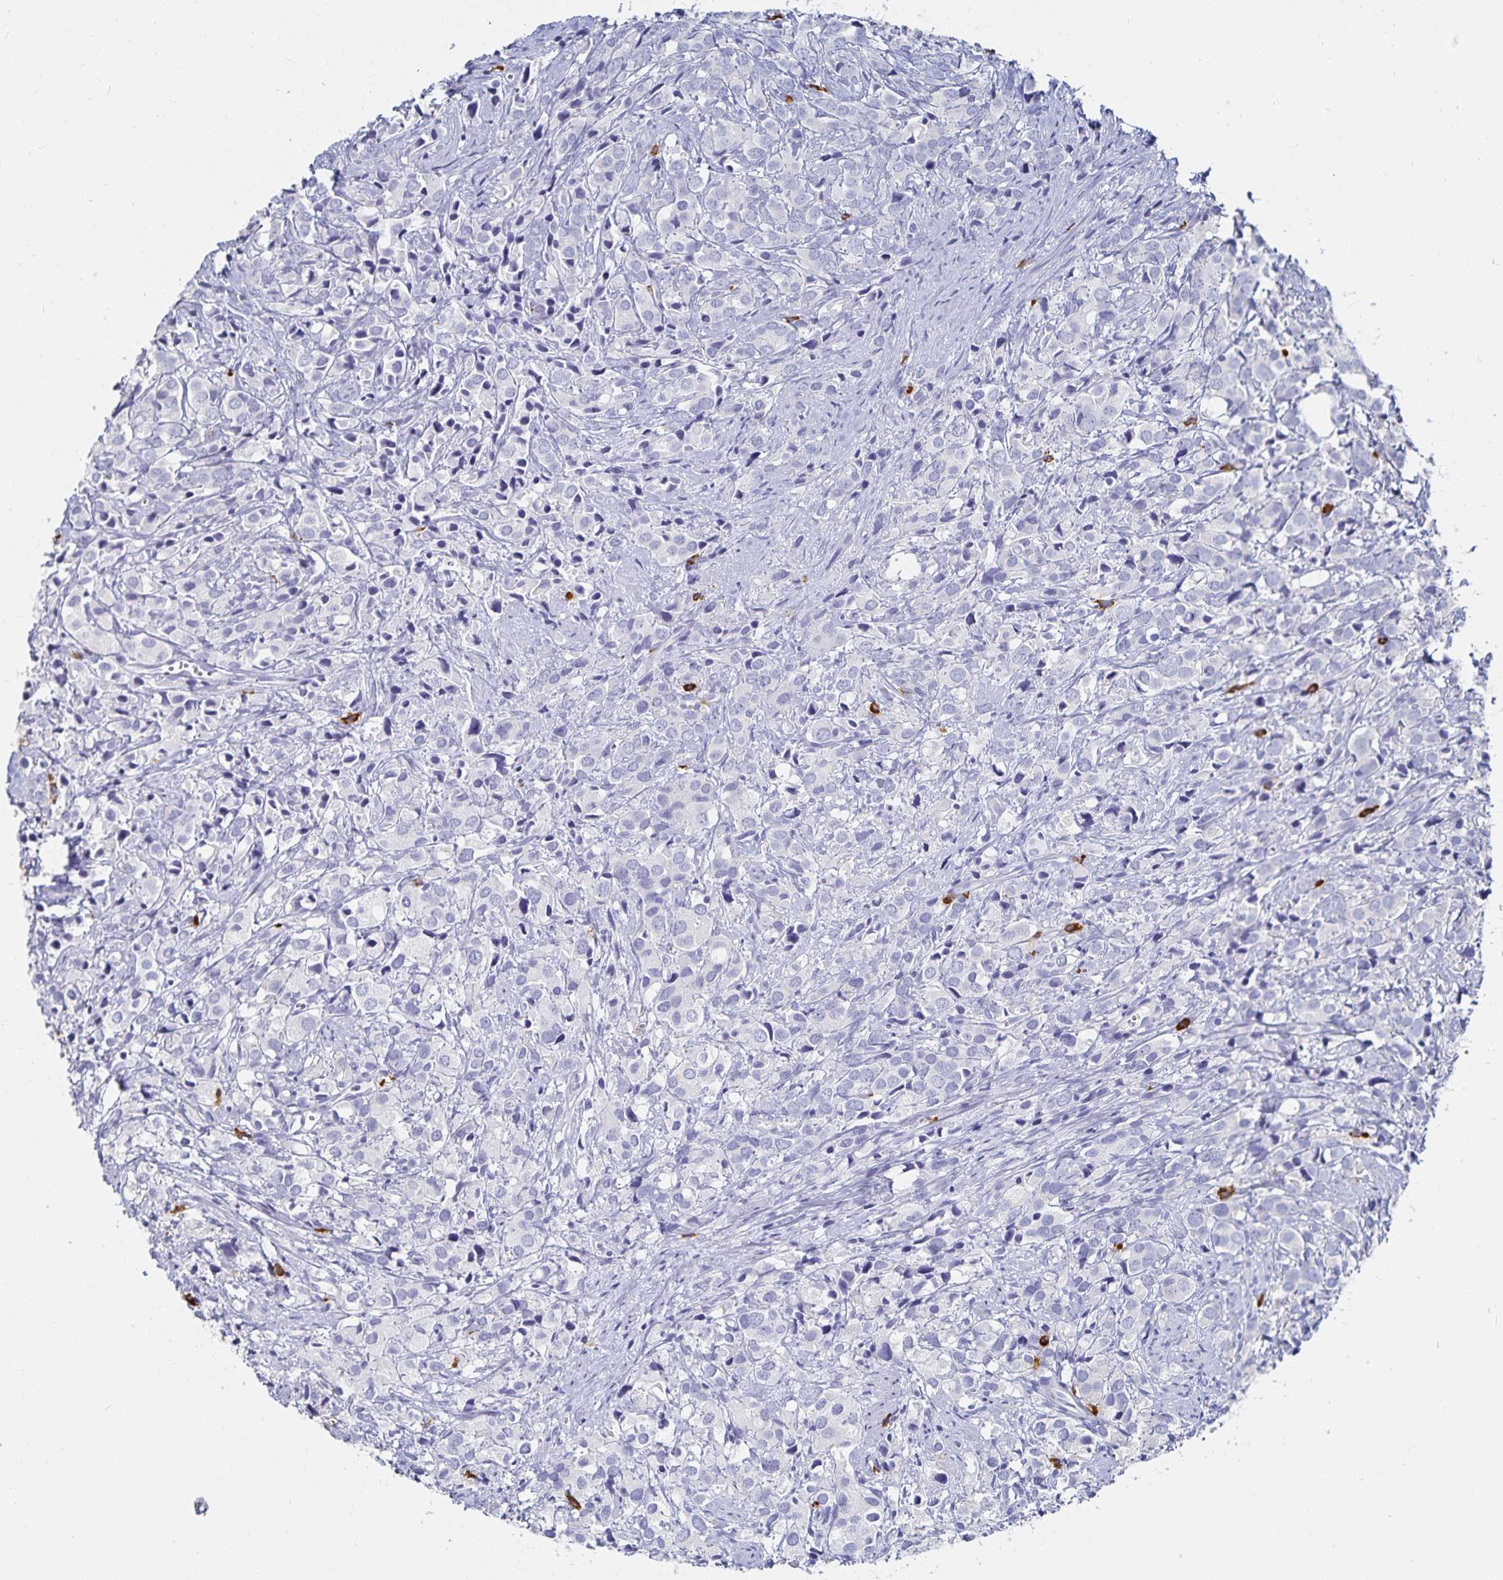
{"staining": {"intensity": "negative", "quantity": "none", "location": "none"}, "tissue": "prostate cancer", "cell_type": "Tumor cells", "image_type": "cancer", "snomed": [{"axis": "morphology", "description": "Adenocarcinoma, High grade"}, {"axis": "topography", "description": "Prostate"}], "caption": "The photomicrograph exhibits no significant staining in tumor cells of prostate cancer. (DAB immunohistochemistry (IHC) visualized using brightfield microscopy, high magnification).", "gene": "TNIP1", "patient": {"sex": "male", "age": 86}}